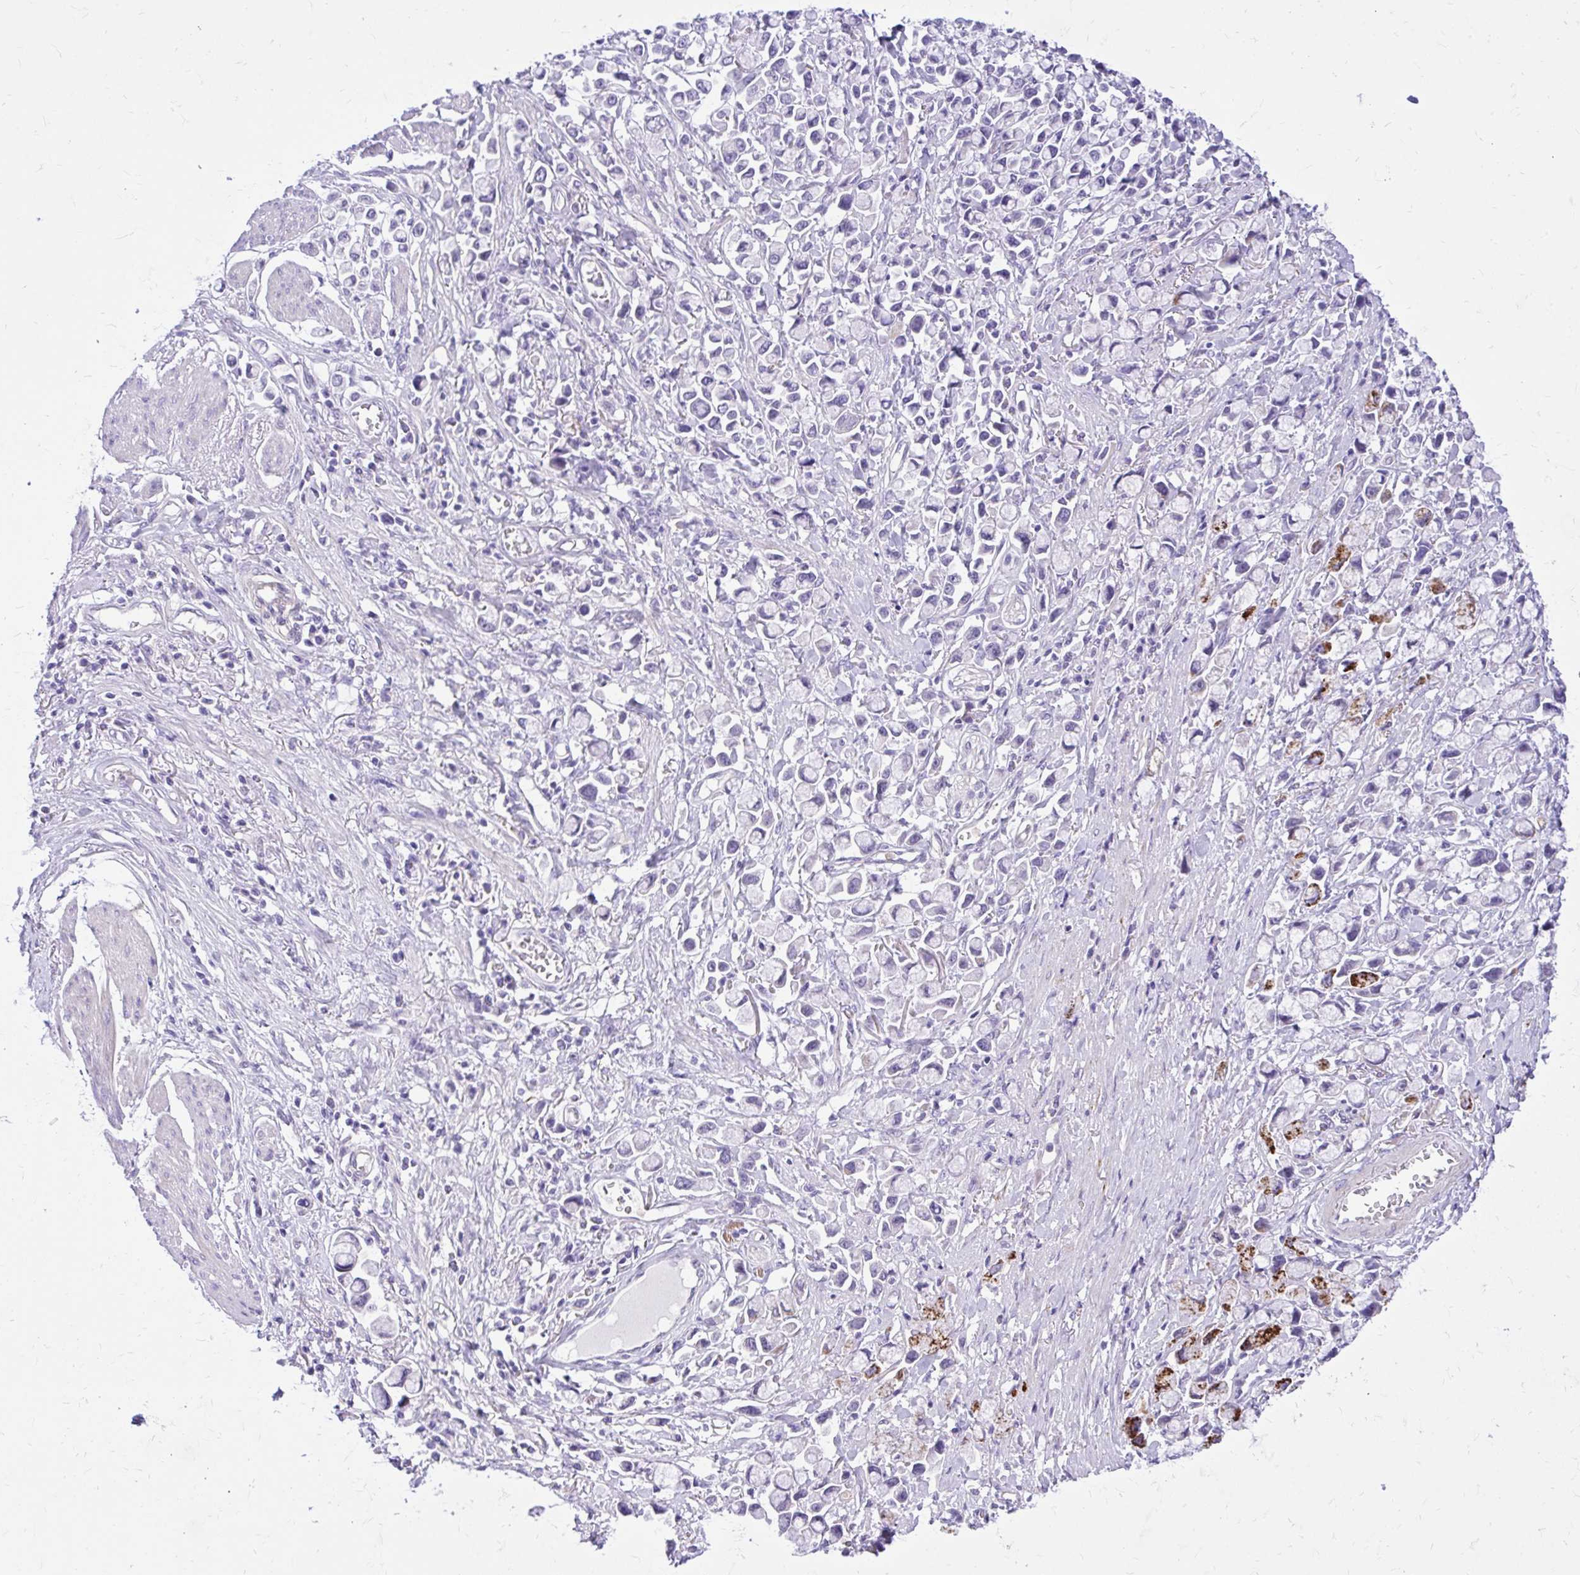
{"staining": {"intensity": "strong", "quantity": "<25%", "location": "cytoplasmic/membranous"}, "tissue": "stomach cancer", "cell_type": "Tumor cells", "image_type": "cancer", "snomed": [{"axis": "morphology", "description": "Adenocarcinoma, NOS"}, {"axis": "topography", "description": "Stomach"}], "caption": "Immunohistochemistry (IHC) (DAB (3,3'-diaminobenzidine)) staining of adenocarcinoma (stomach) exhibits strong cytoplasmic/membranous protein staining in about <25% of tumor cells.", "gene": "ADAMTSL1", "patient": {"sex": "female", "age": 81}}